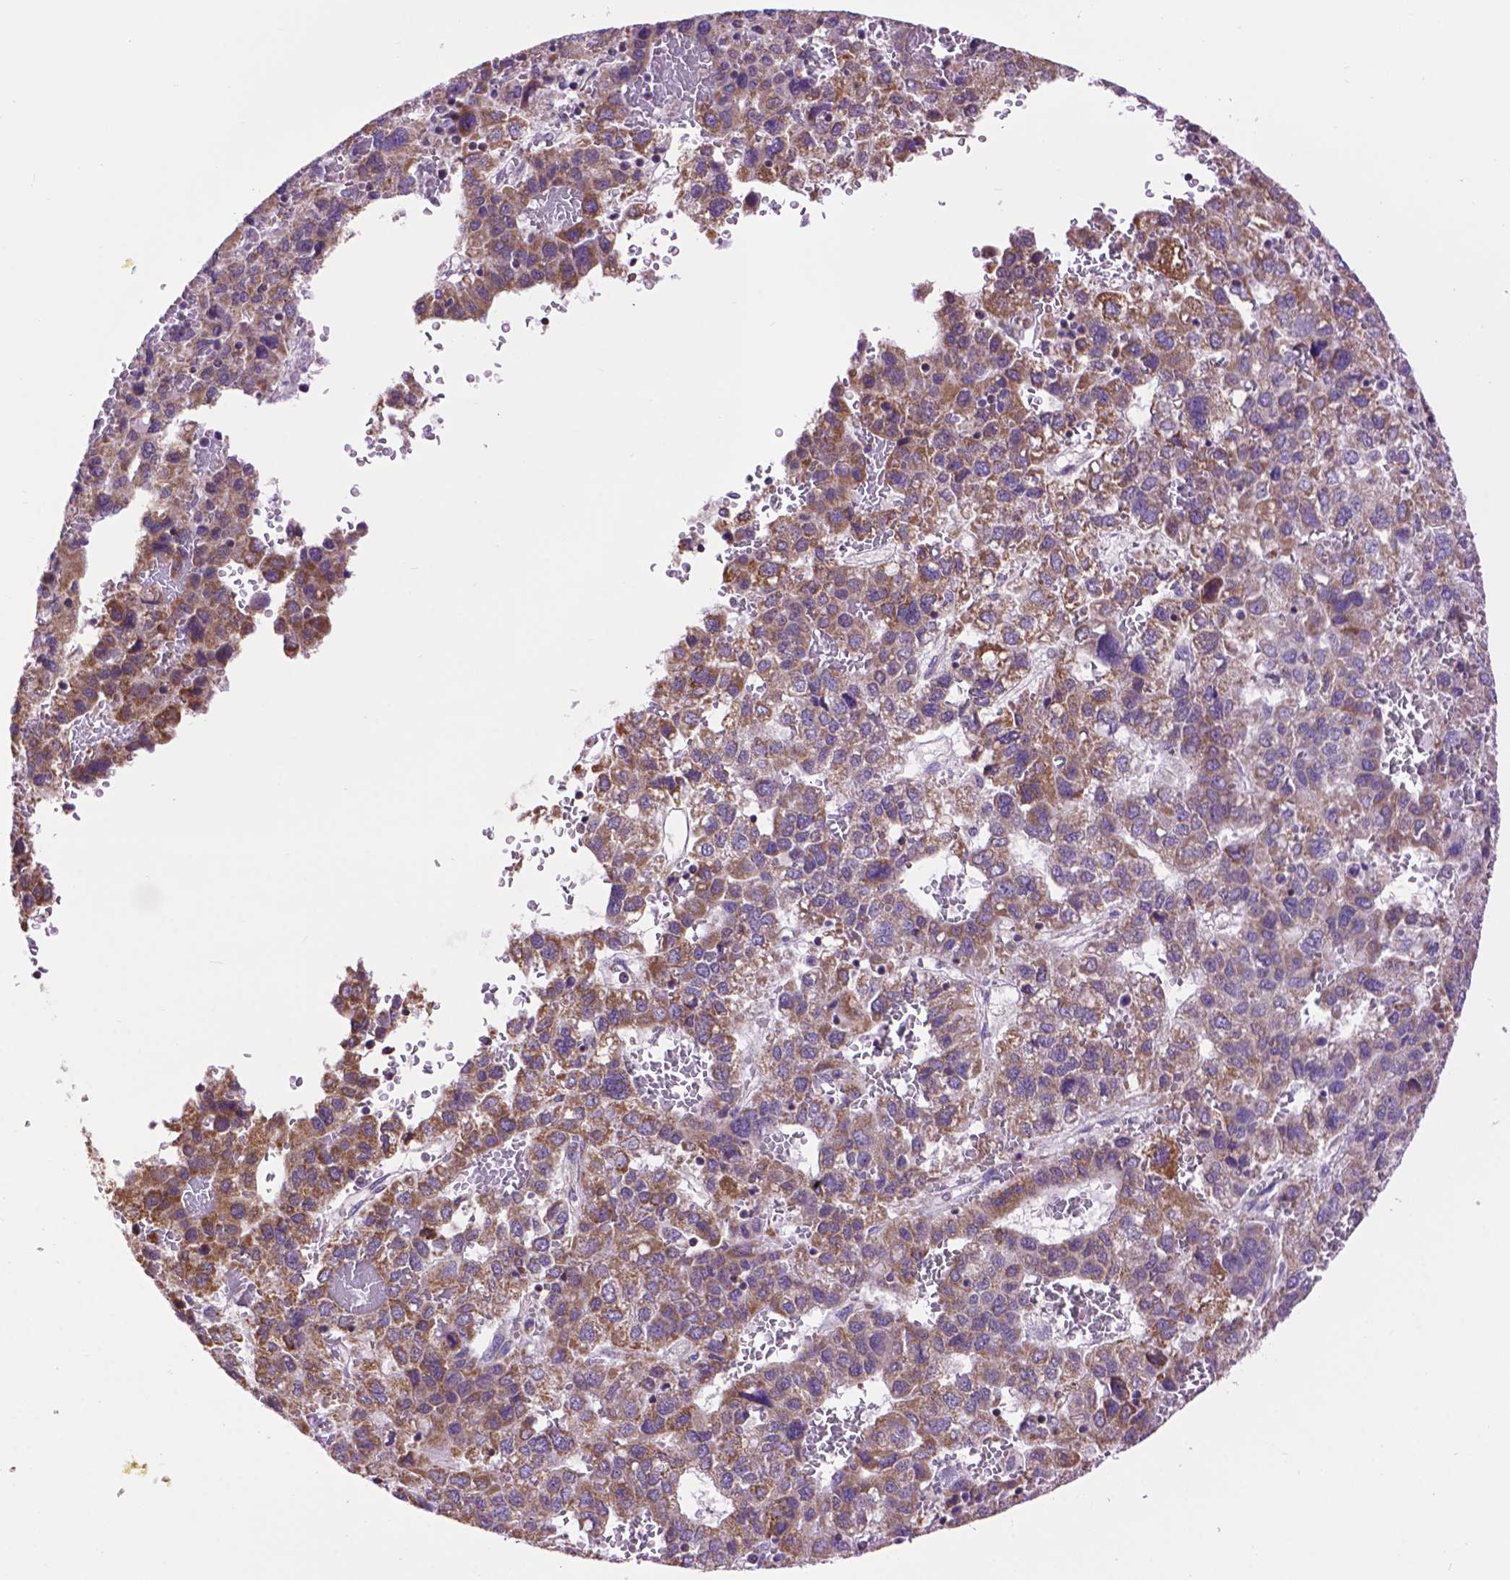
{"staining": {"intensity": "moderate", "quantity": "25%-75%", "location": "cytoplasmic/membranous"}, "tissue": "liver cancer", "cell_type": "Tumor cells", "image_type": "cancer", "snomed": [{"axis": "morphology", "description": "Carcinoma, Hepatocellular, NOS"}, {"axis": "topography", "description": "Liver"}], "caption": "Hepatocellular carcinoma (liver) stained with a brown dye displays moderate cytoplasmic/membranous positive expression in approximately 25%-75% of tumor cells.", "gene": "PYCR3", "patient": {"sex": "male", "age": 69}}